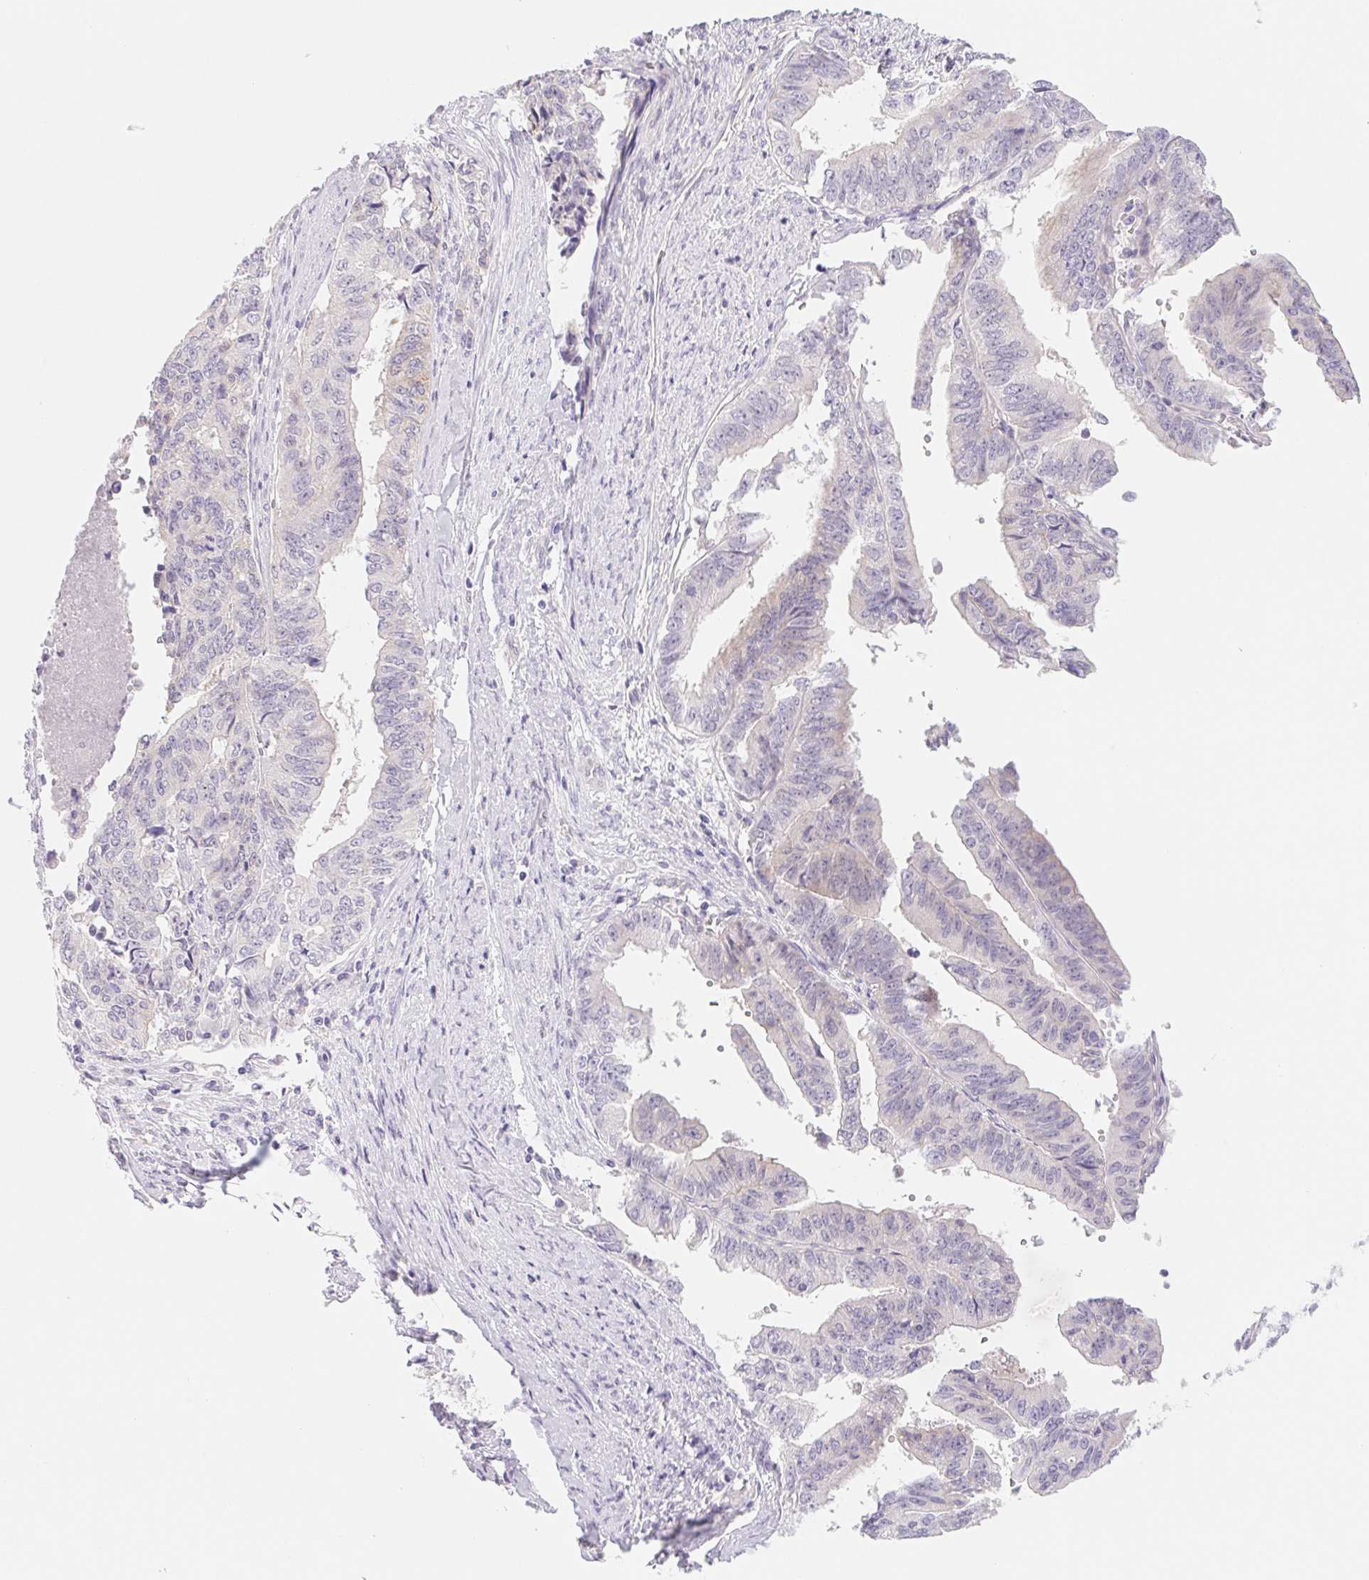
{"staining": {"intensity": "negative", "quantity": "none", "location": "none"}, "tissue": "endometrial cancer", "cell_type": "Tumor cells", "image_type": "cancer", "snomed": [{"axis": "morphology", "description": "Adenocarcinoma, NOS"}, {"axis": "topography", "description": "Endometrium"}], "caption": "Endometrial cancer (adenocarcinoma) was stained to show a protein in brown. There is no significant staining in tumor cells. (Immunohistochemistry (ihc), brightfield microscopy, high magnification).", "gene": "CTNND2", "patient": {"sex": "female", "age": 65}}